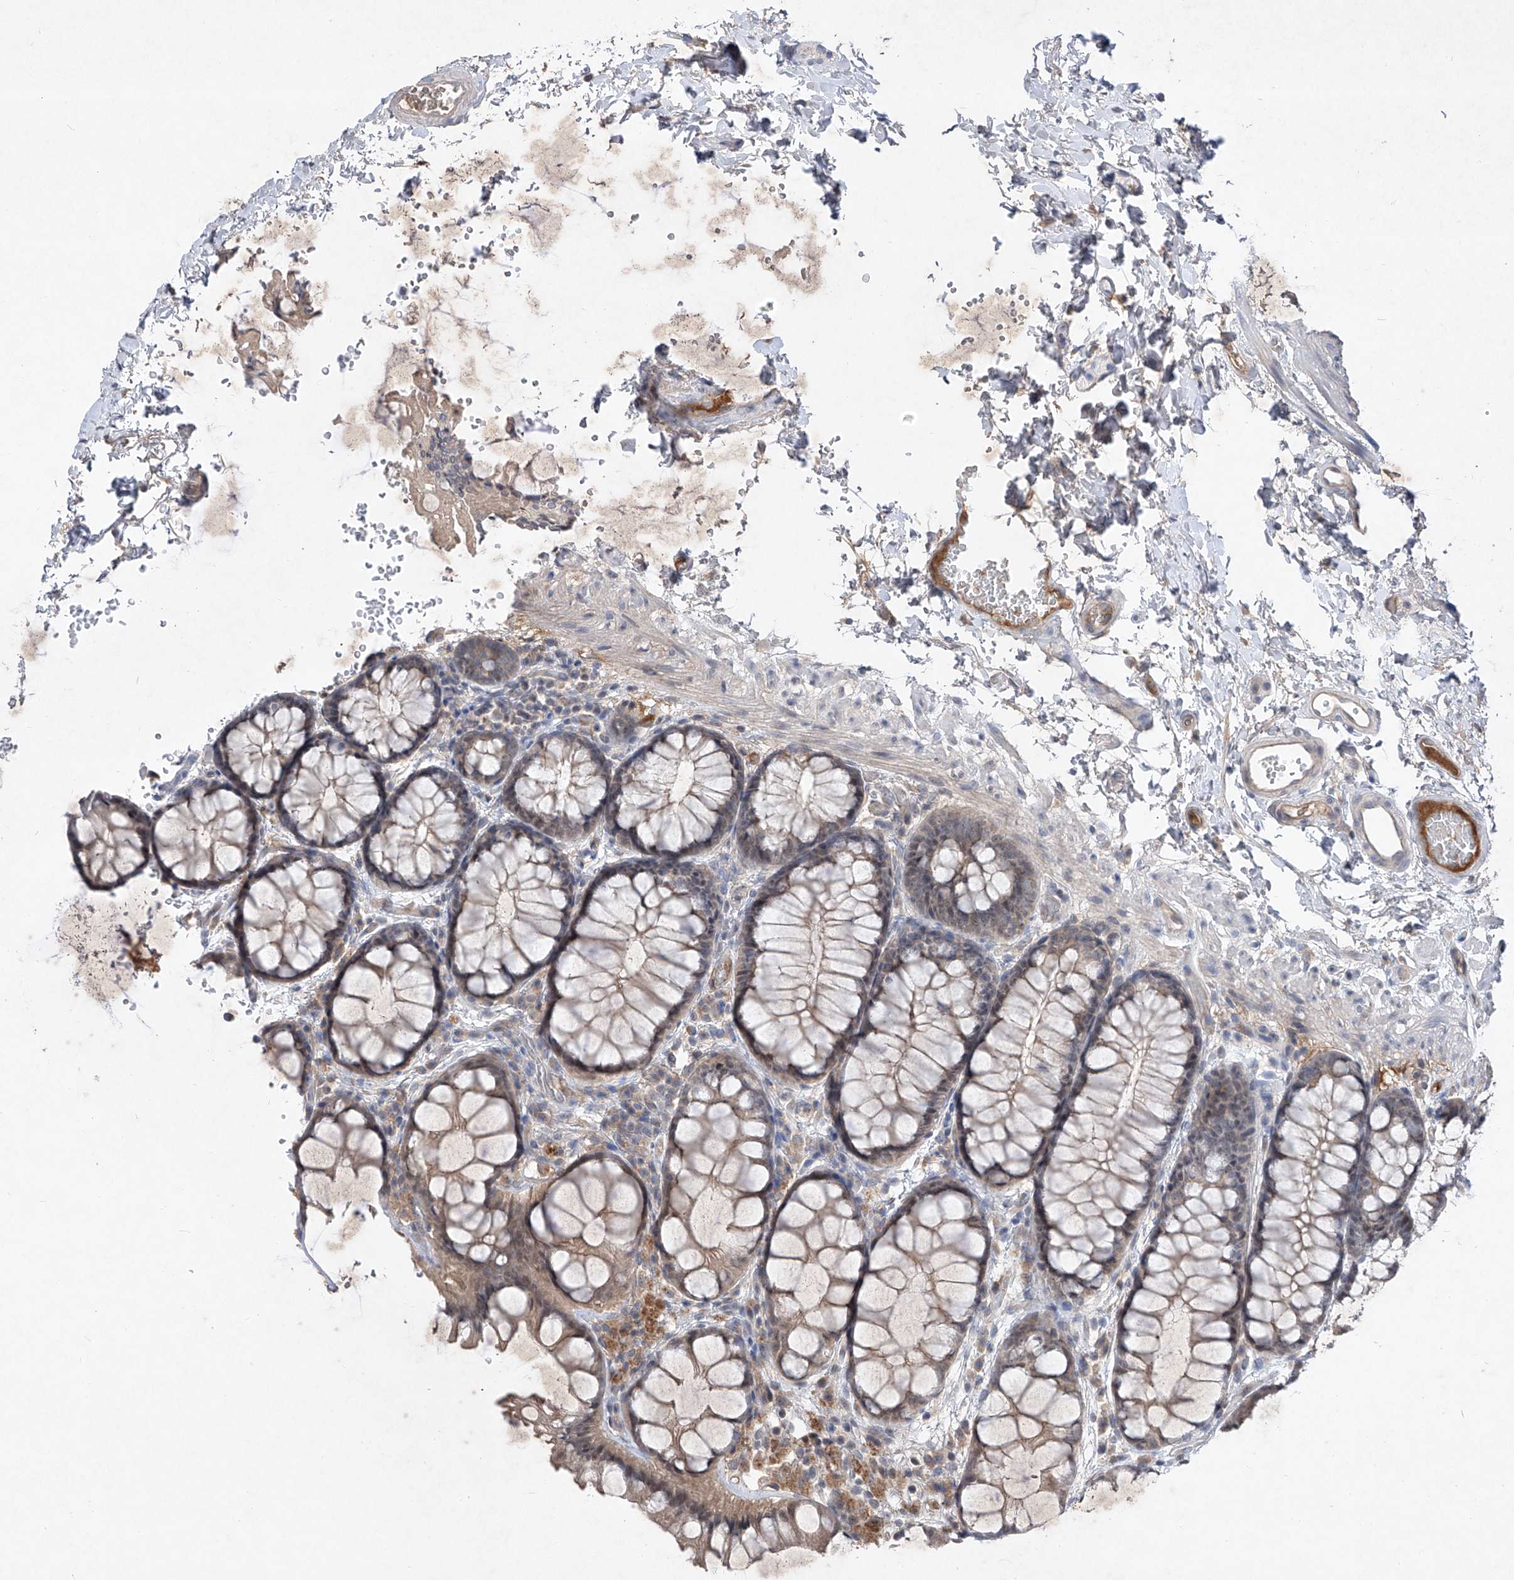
{"staining": {"intensity": "moderate", "quantity": ">75%", "location": "cytoplasmic/membranous"}, "tissue": "colon", "cell_type": "Endothelial cells", "image_type": "normal", "snomed": [{"axis": "morphology", "description": "Normal tissue, NOS"}, {"axis": "topography", "description": "Colon"}], "caption": "Protein expression analysis of unremarkable colon exhibits moderate cytoplasmic/membranous positivity in approximately >75% of endothelial cells. The staining is performed using DAB brown chromogen to label protein expression. The nuclei are counter-stained blue using hematoxylin.", "gene": "FAM135A", "patient": {"sex": "male", "age": 47}}